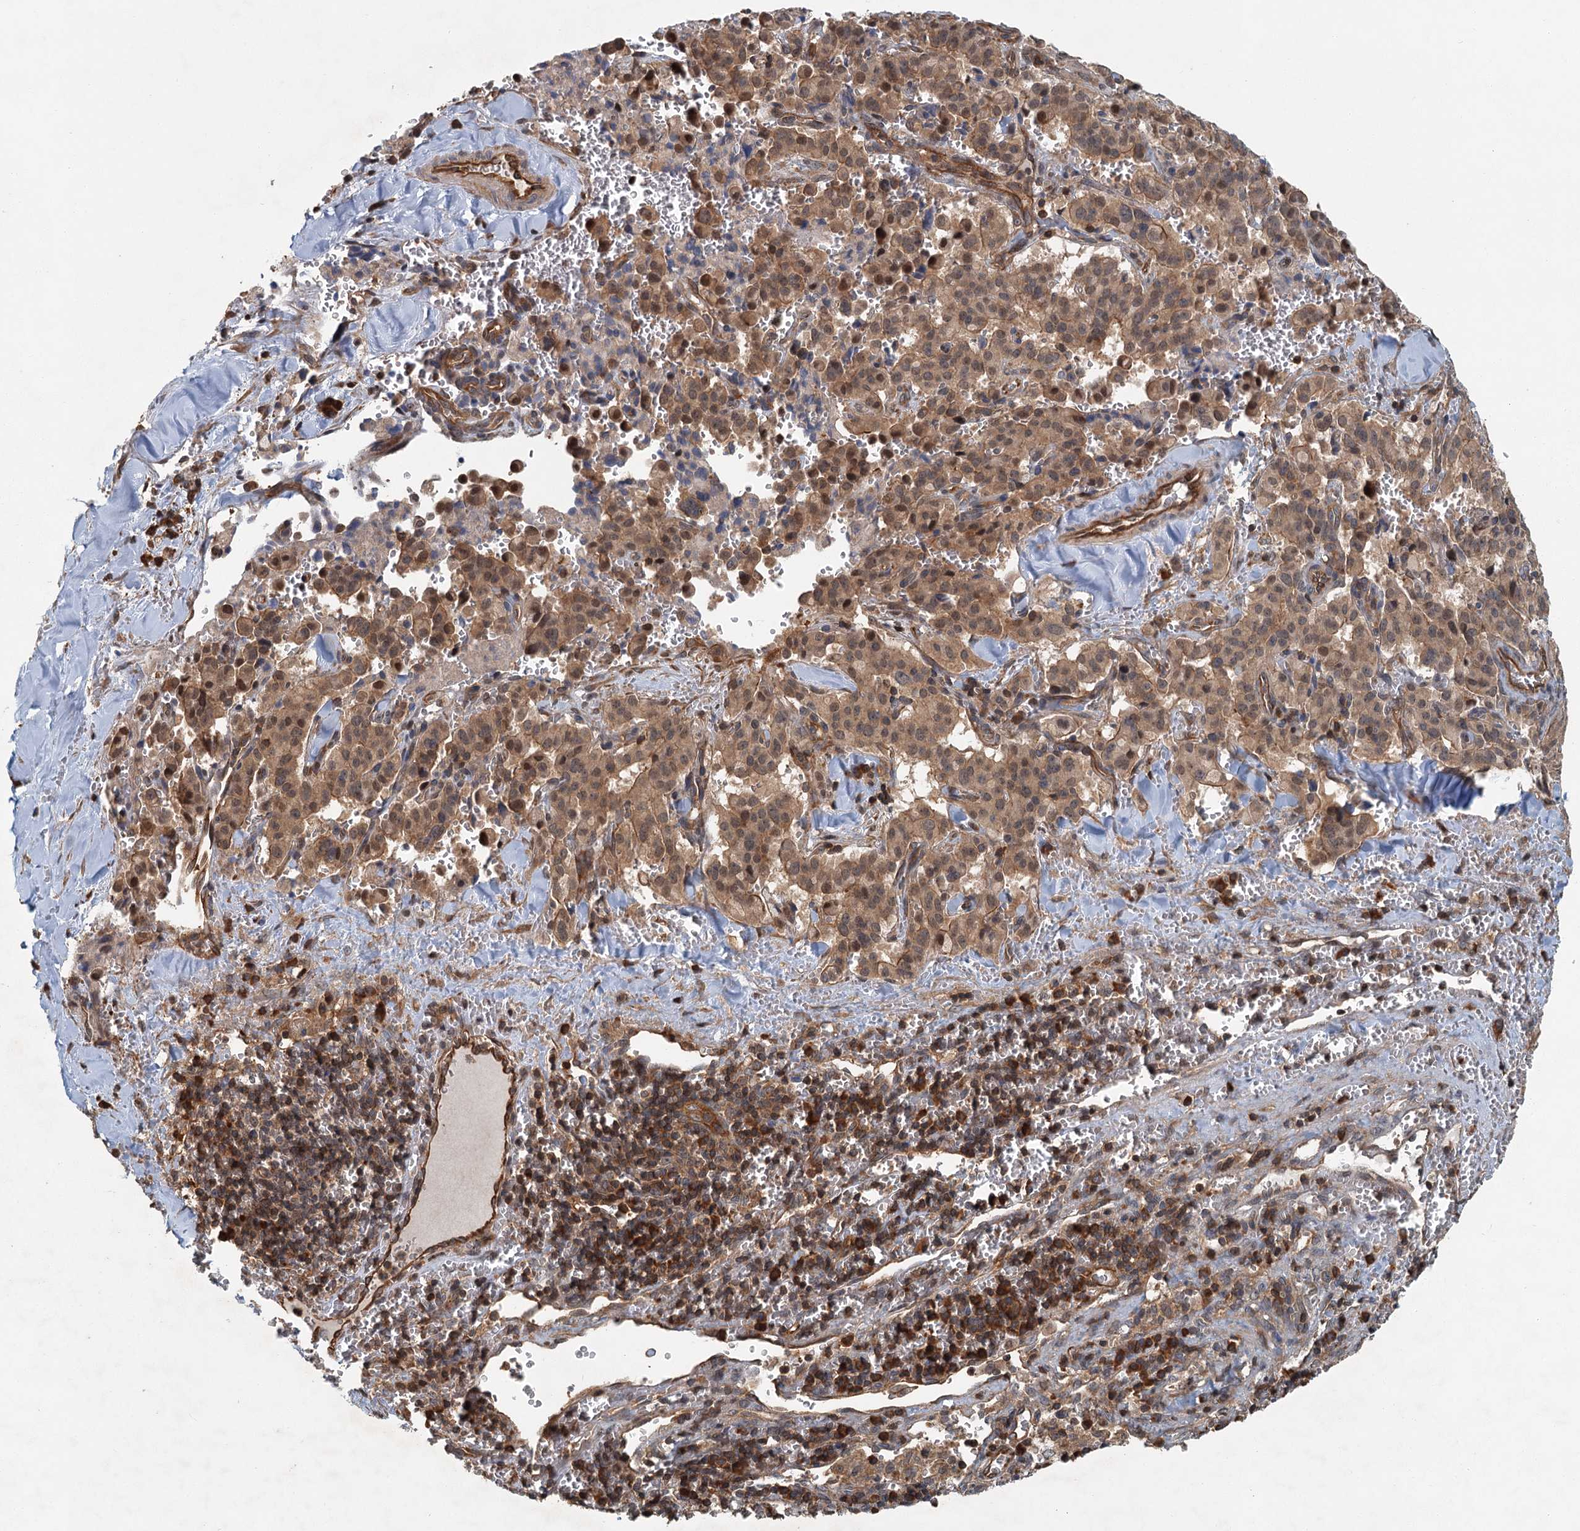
{"staining": {"intensity": "moderate", "quantity": ">75%", "location": "cytoplasmic/membranous,nuclear"}, "tissue": "pancreatic cancer", "cell_type": "Tumor cells", "image_type": "cancer", "snomed": [{"axis": "morphology", "description": "Adenocarcinoma, NOS"}, {"axis": "topography", "description": "Pancreas"}], "caption": "A high-resolution image shows immunohistochemistry (IHC) staining of adenocarcinoma (pancreatic), which displays moderate cytoplasmic/membranous and nuclear staining in approximately >75% of tumor cells. (DAB (3,3'-diaminobenzidine) IHC with brightfield microscopy, high magnification).", "gene": "ZNF527", "patient": {"sex": "male", "age": 65}}